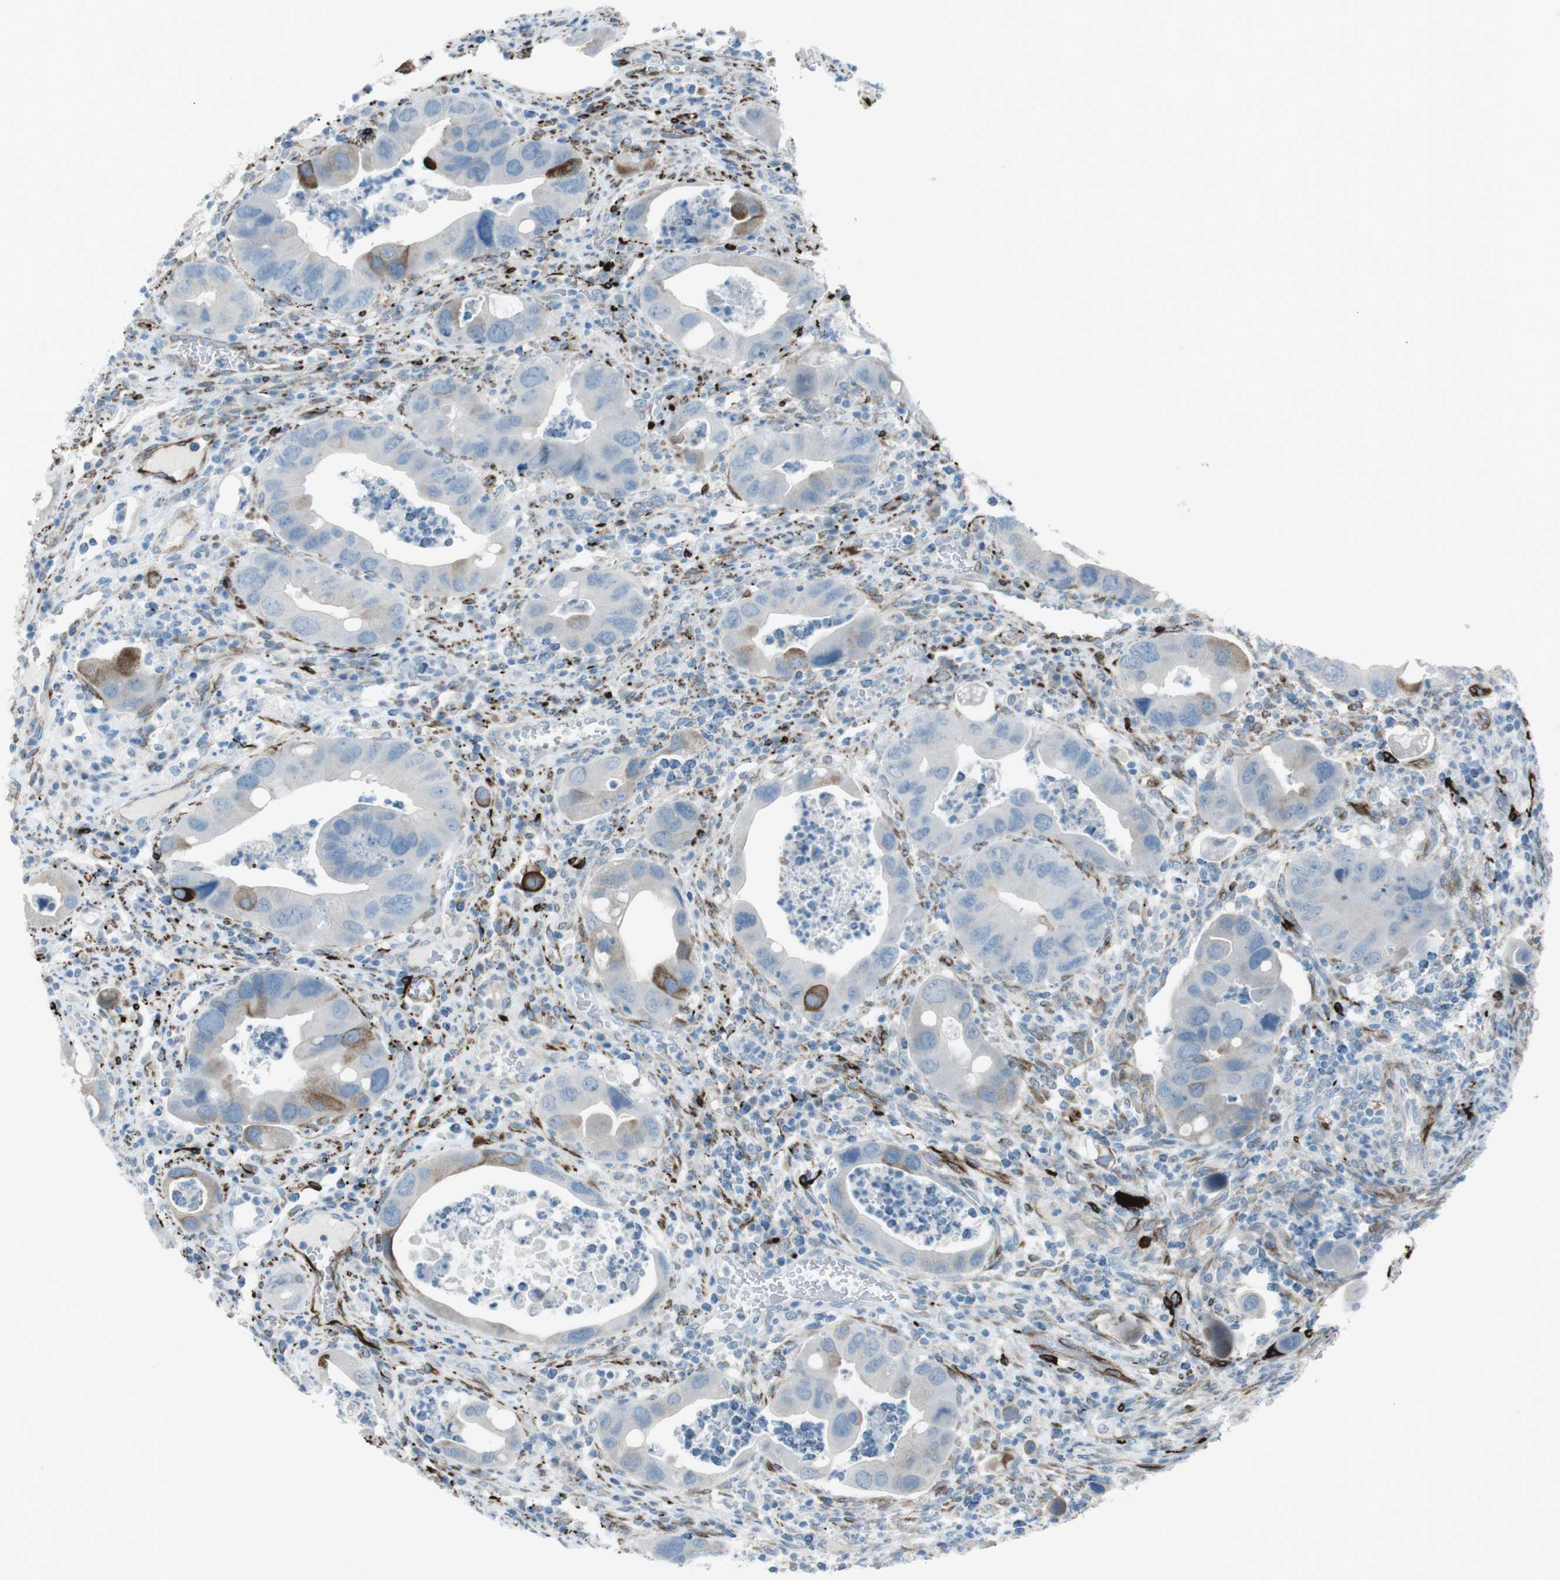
{"staining": {"intensity": "moderate", "quantity": "<25%", "location": "cytoplasmic/membranous"}, "tissue": "colorectal cancer", "cell_type": "Tumor cells", "image_type": "cancer", "snomed": [{"axis": "morphology", "description": "Adenocarcinoma, NOS"}, {"axis": "topography", "description": "Rectum"}], "caption": "IHC image of neoplastic tissue: human colorectal adenocarcinoma stained using IHC exhibits low levels of moderate protein expression localized specifically in the cytoplasmic/membranous of tumor cells, appearing as a cytoplasmic/membranous brown color.", "gene": "TUBB2A", "patient": {"sex": "female", "age": 57}}